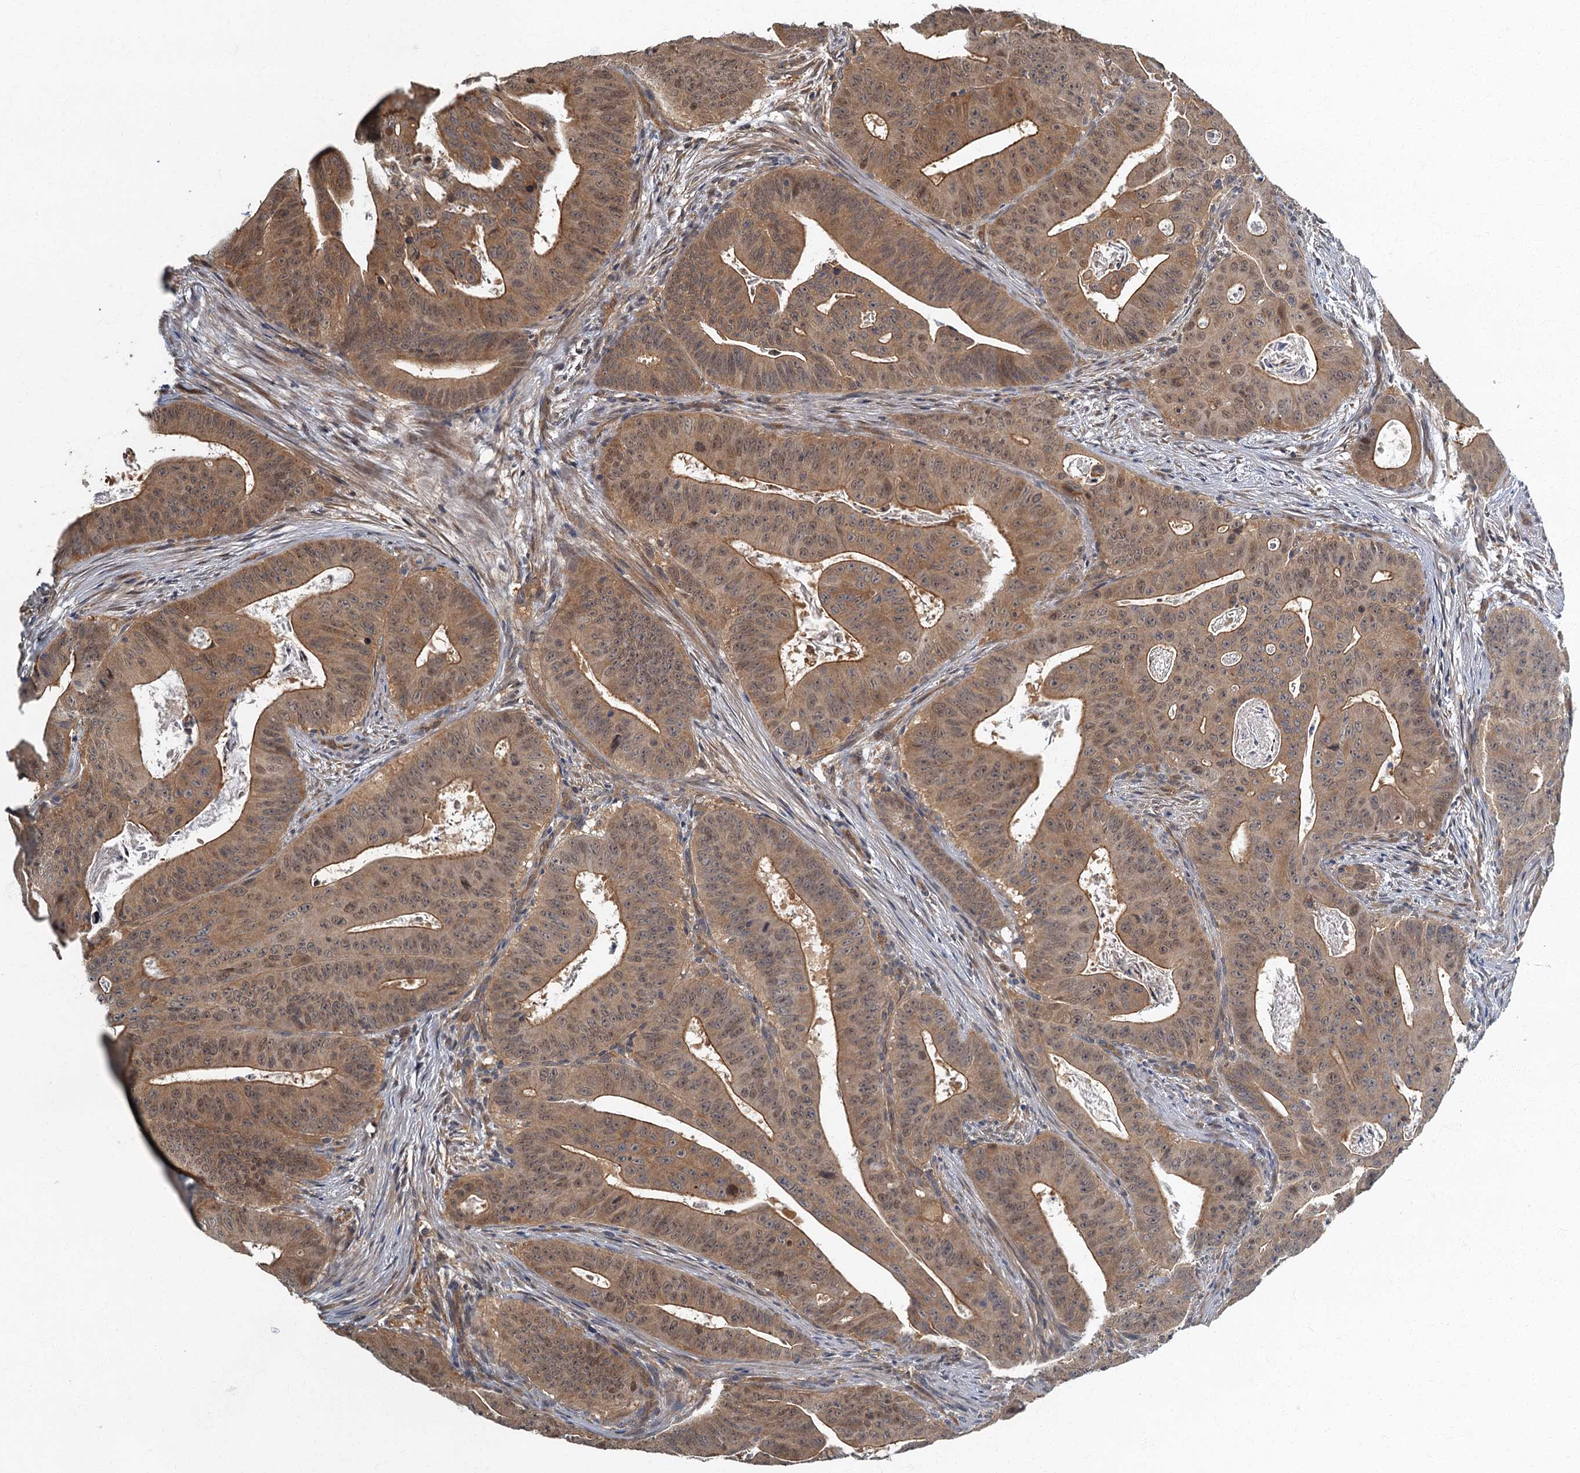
{"staining": {"intensity": "moderate", "quantity": ">75%", "location": "cytoplasmic/membranous,nuclear"}, "tissue": "colorectal cancer", "cell_type": "Tumor cells", "image_type": "cancer", "snomed": [{"axis": "morphology", "description": "Adenocarcinoma, NOS"}, {"axis": "topography", "description": "Rectum"}], "caption": "A brown stain shows moderate cytoplasmic/membranous and nuclear positivity of a protein in colorectal cancer (adenocarcinoma) tumor cells.", "gene": "TBCK", "patient": {"sex": "female", "age": 75}}